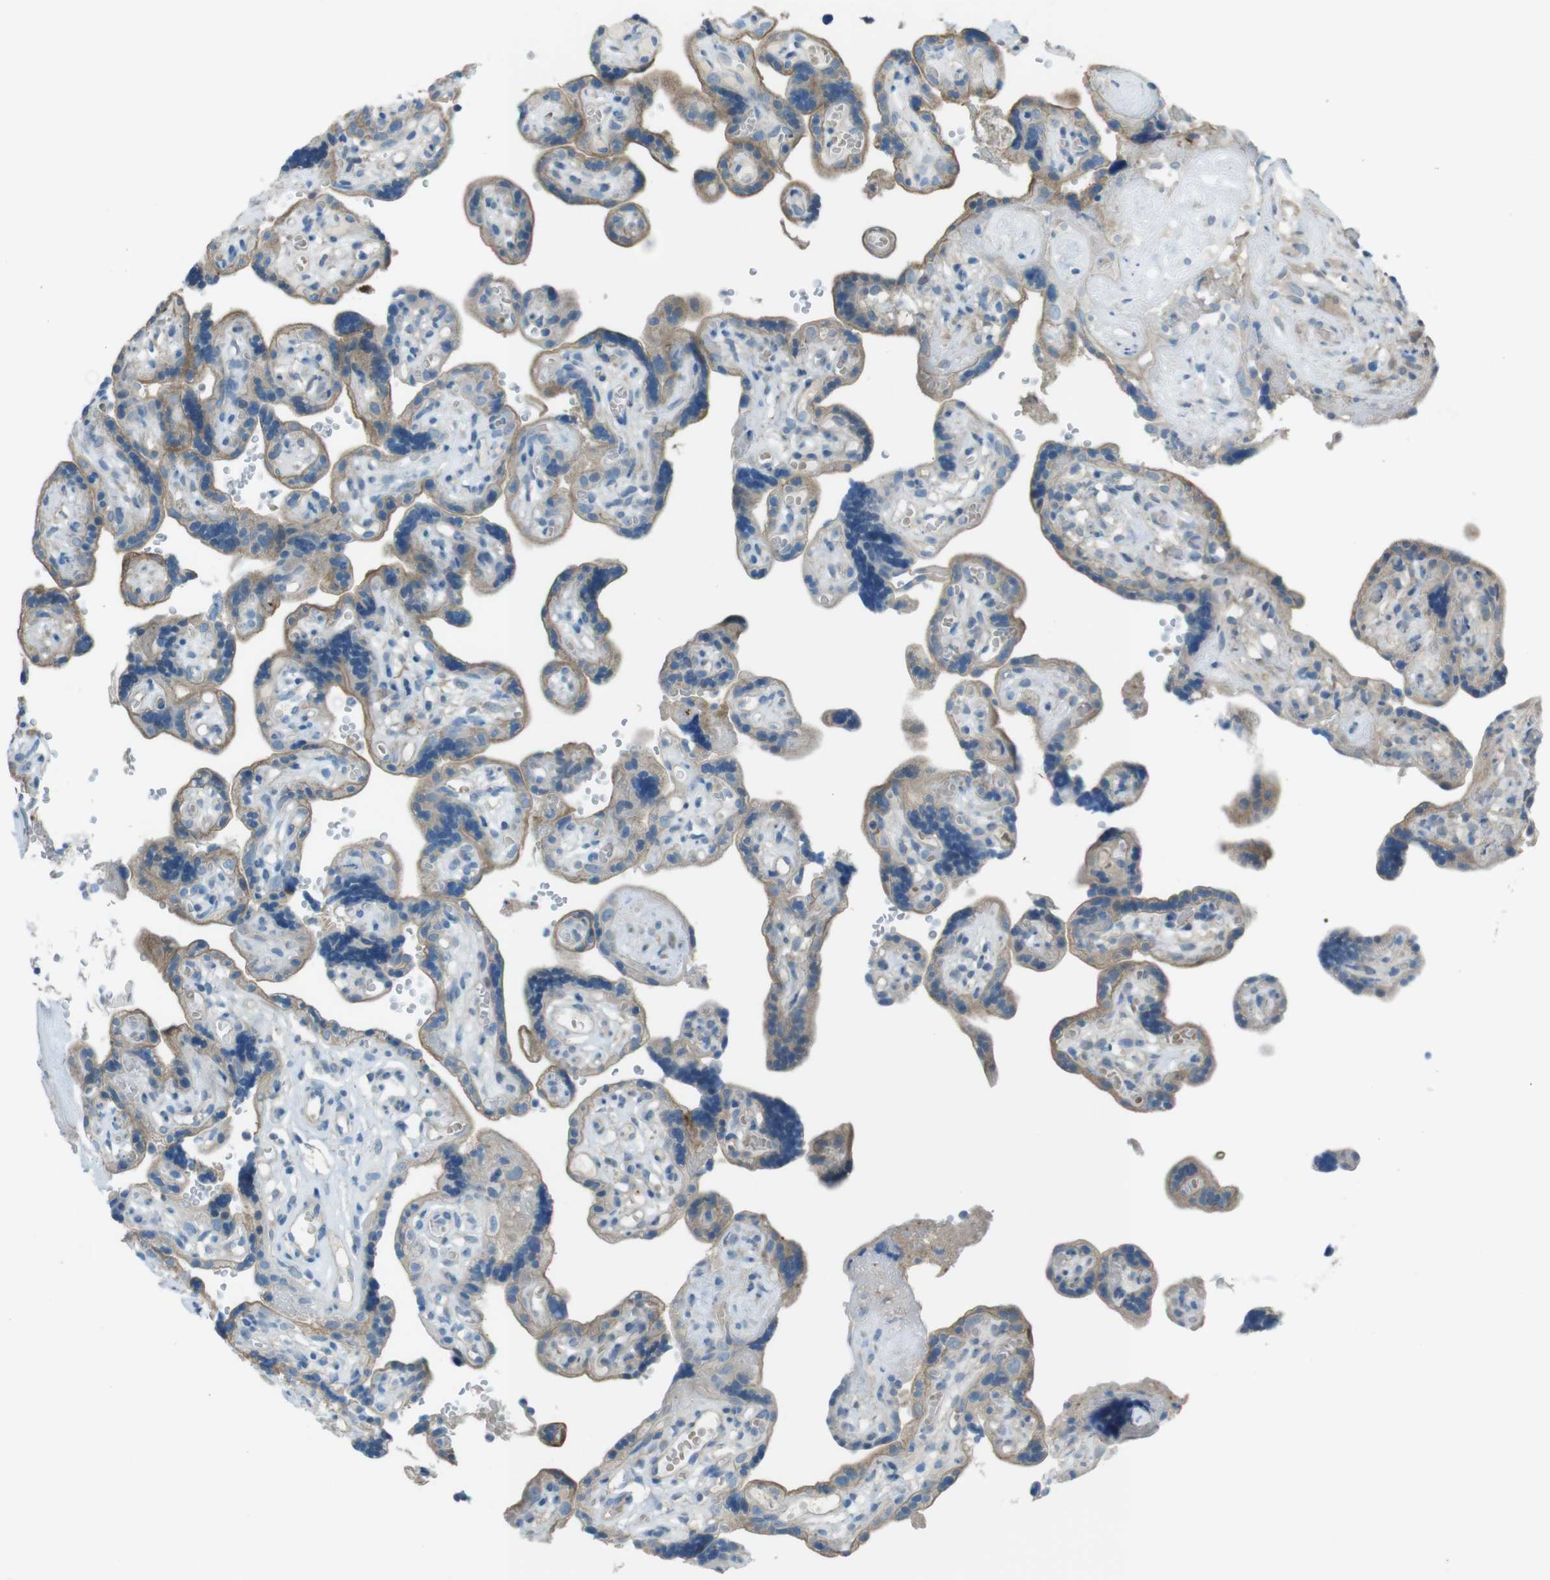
{"staining": {"intensity": "moderate", "quantity": "25%-75%", "location": "cytoplasmic/membranous"}, "tissue": "placenta", "cell_type": "Trophoblastic cells", "image_type": "normal", "snomed": [{"axis": "morphology", "description": "Normal tissue, NOS"}, {"axis": "topography", "description": "Placenta"}], "caption": "The immunohistochemical stain labels moderate cytoplasmic/membranous staining in trophoblastic cells of unremarkable placenta. Nuclei are stained in blue.", "gene": "TMEM41B", "patient": {"sex": "female", "age": 30}}